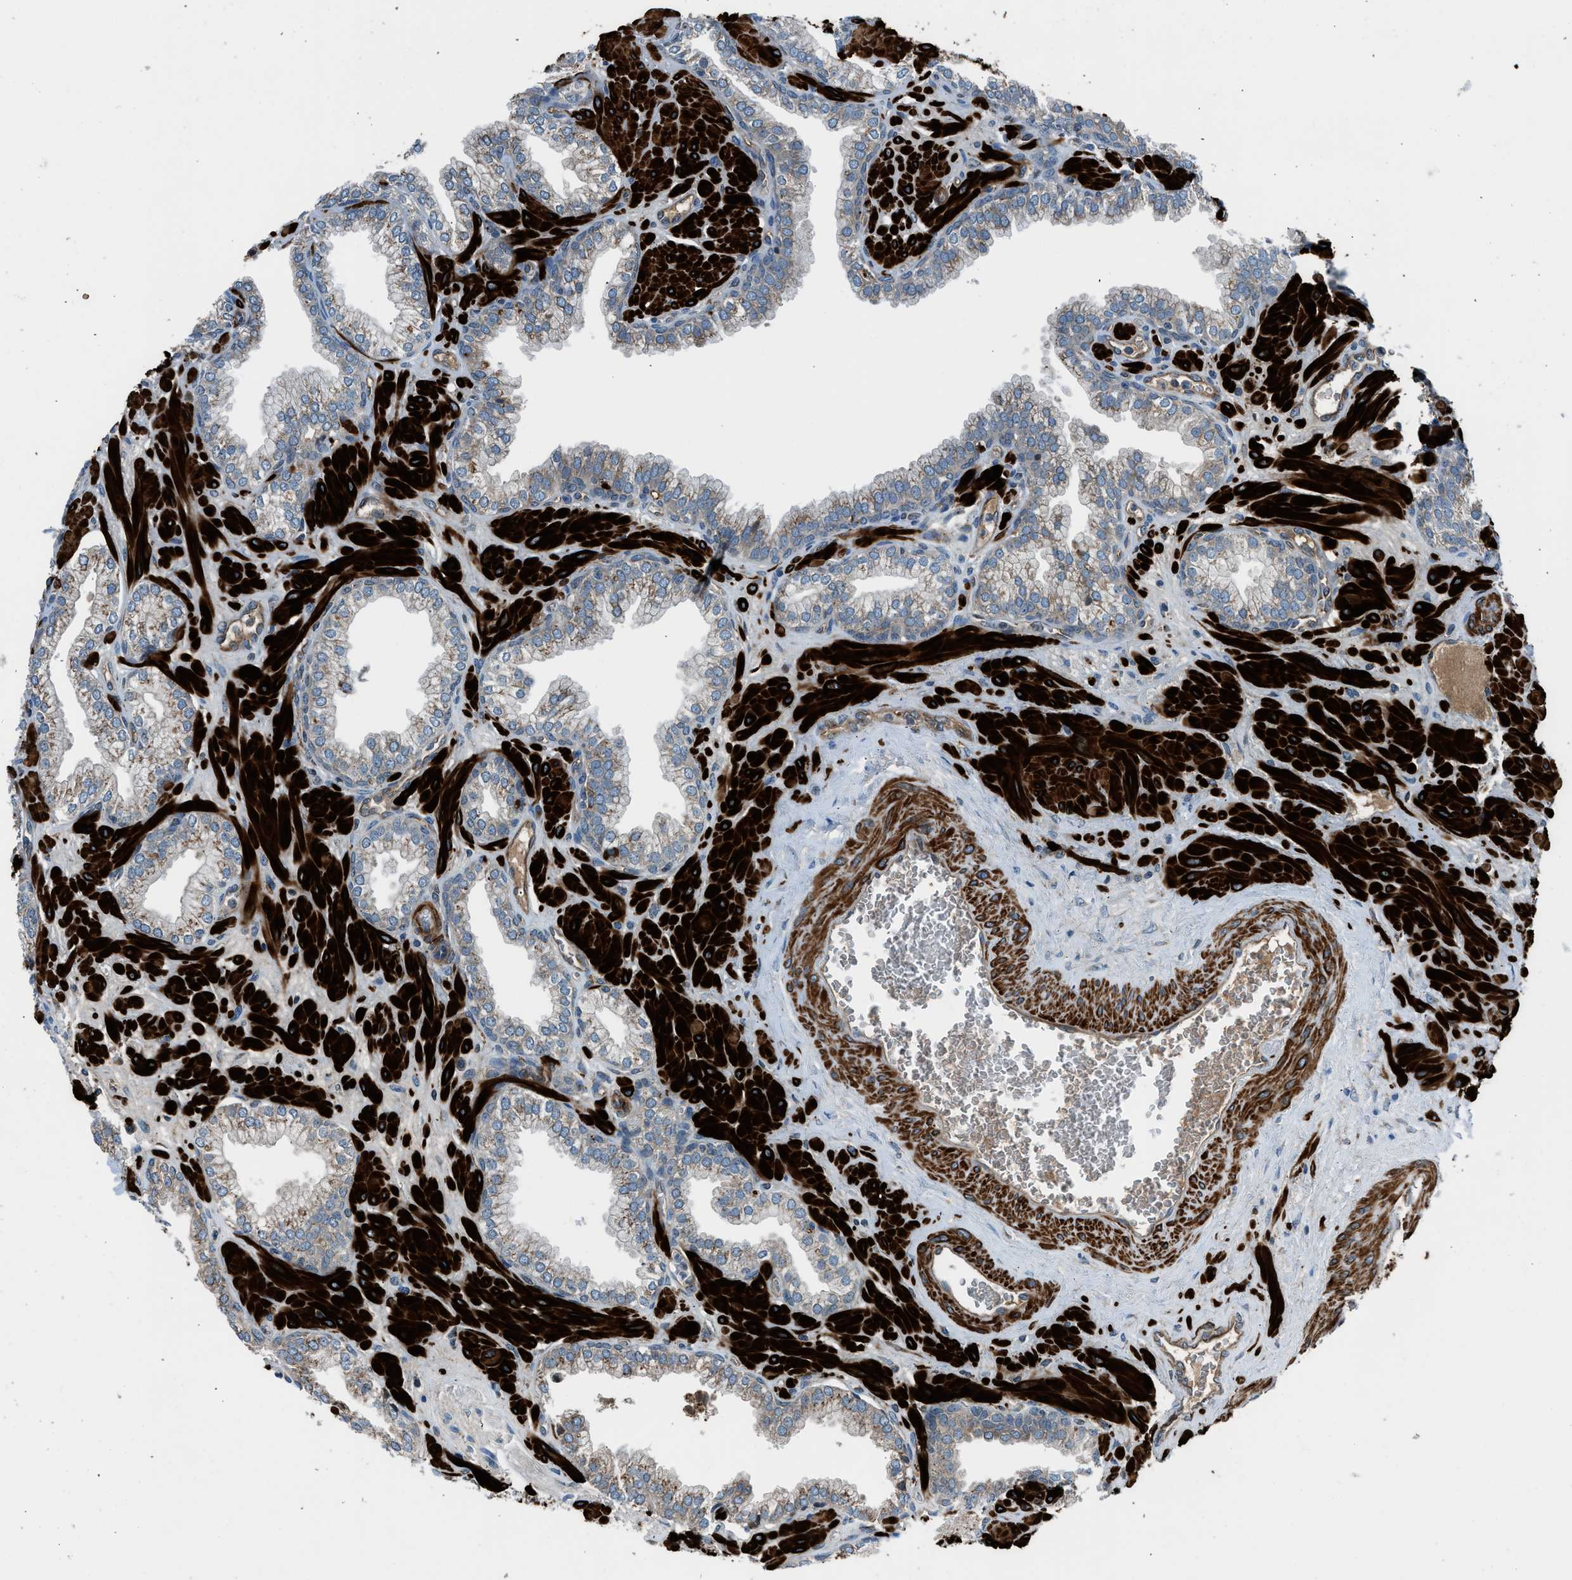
{"staining": {"intensity": "weak", "quantity": "25%-75%", "location": "cytoplasmic/membranous"}, "tissue": "prostate", "cell_type": "Glandular cells", "image_type": "normal", "snomed": [{"axis": "morphology", "description": "Normal tissue, NOS"}, {"axis": "morphology", "description": "Urothelial carcinoma, Low grade"}, {"axis": "topography", "description": "Urinary bladder"}, {"axis": "topography", "description": "Prostate"}], "caption": "Glandular cells exhibit low levels of weak cytoplasmic/membranous expression in about 25%-75% of cells in benign human prostate. (brown staining indicates protein expression, while blue staining denotes nuclei).", "gene": "LMBR1", "patient": {"sex": "male", "age": 60}}